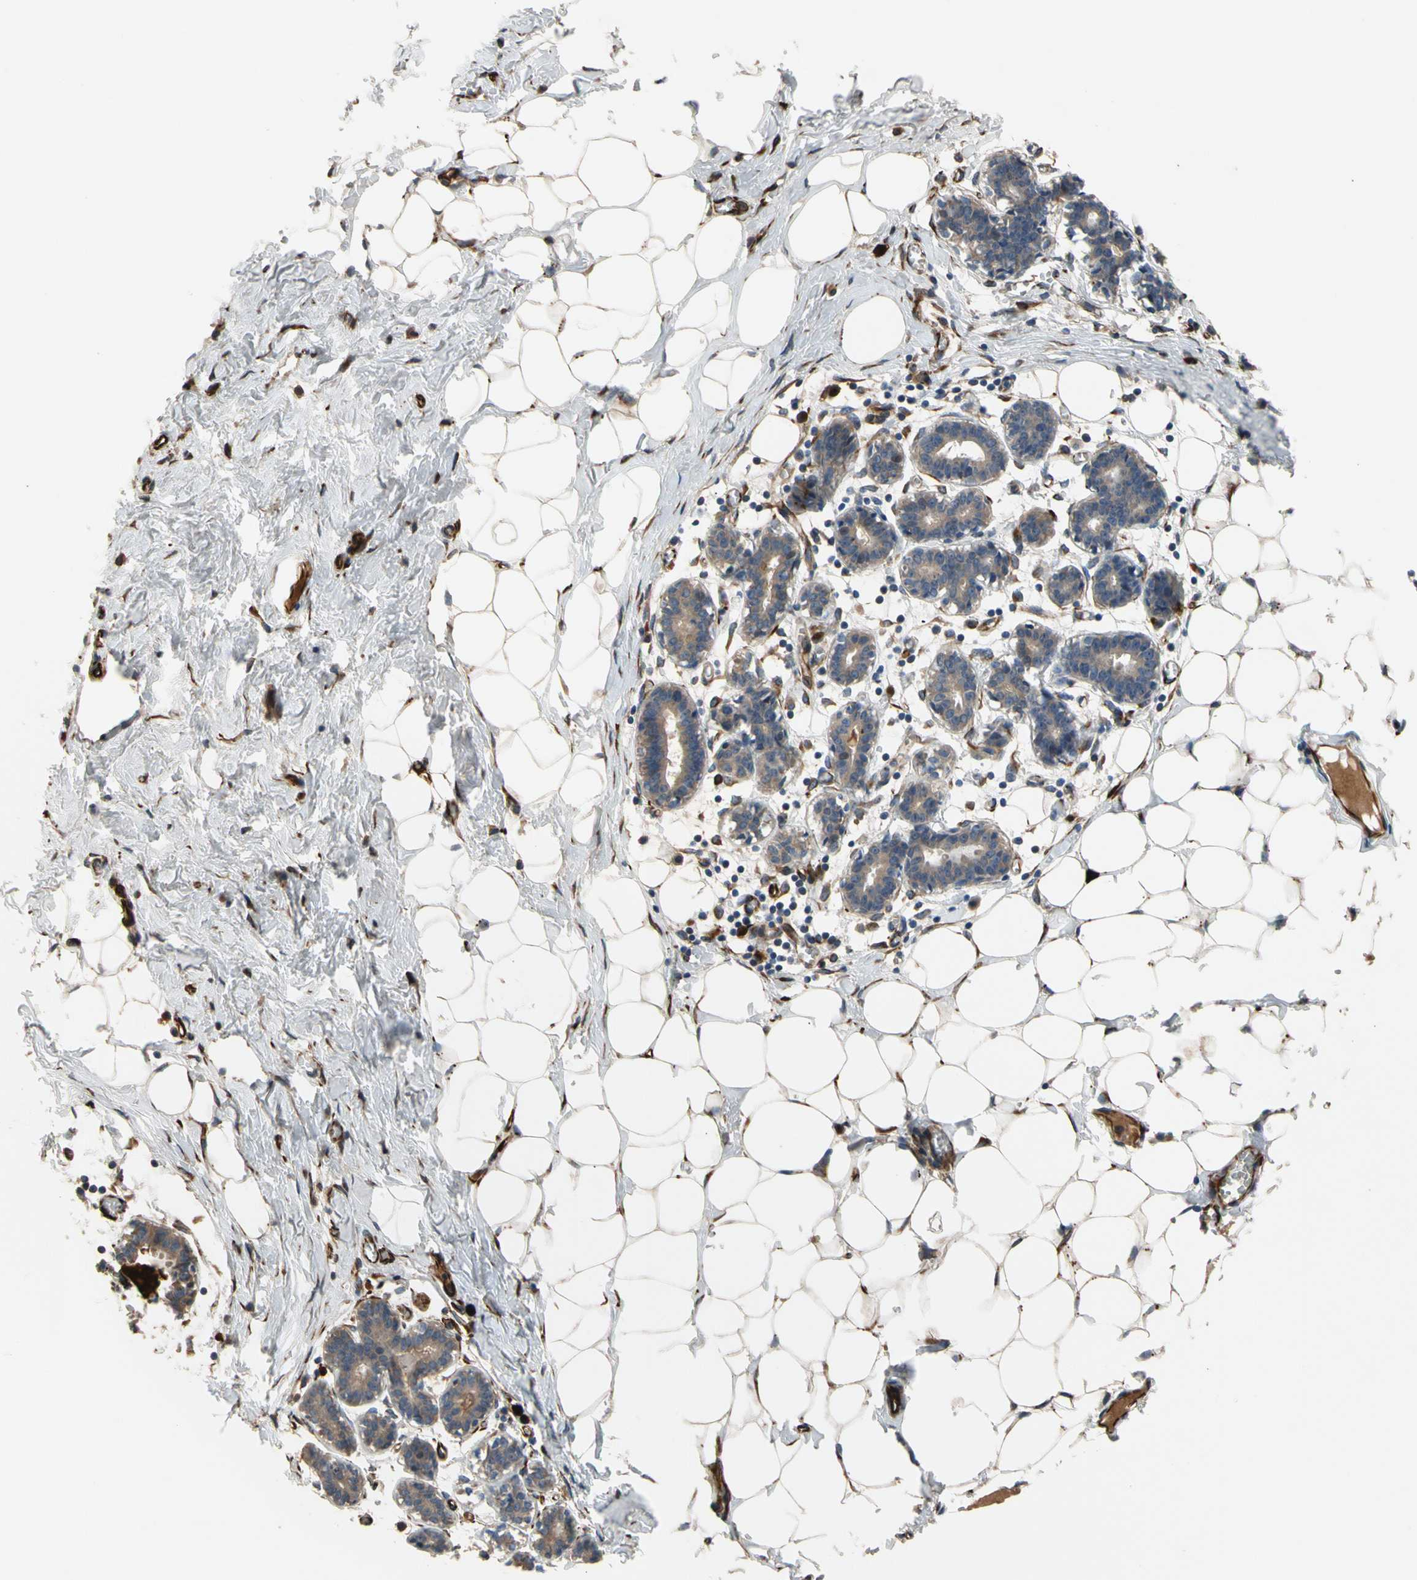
{"staining": {"intensity": "moderate", "quantity": "25%-75%", "location": "cytoplasmic/membranous"}, "tissue": "breast", "cell_type": "Adipocytes", "image_type": "normal", "snomed": [{"axis": "morphology", "description": "Normal tissue, NOS"}, {"axis": "topography", "description": "Breast"}], "caption": "Moderate cytoplasmic/membranous expression for a protein is identified in about 25%-75% of adipocytes of benign breast using immunohistochemistry.", "gene": "FGD6", "patient": {"sex": "female", "age": 27}}